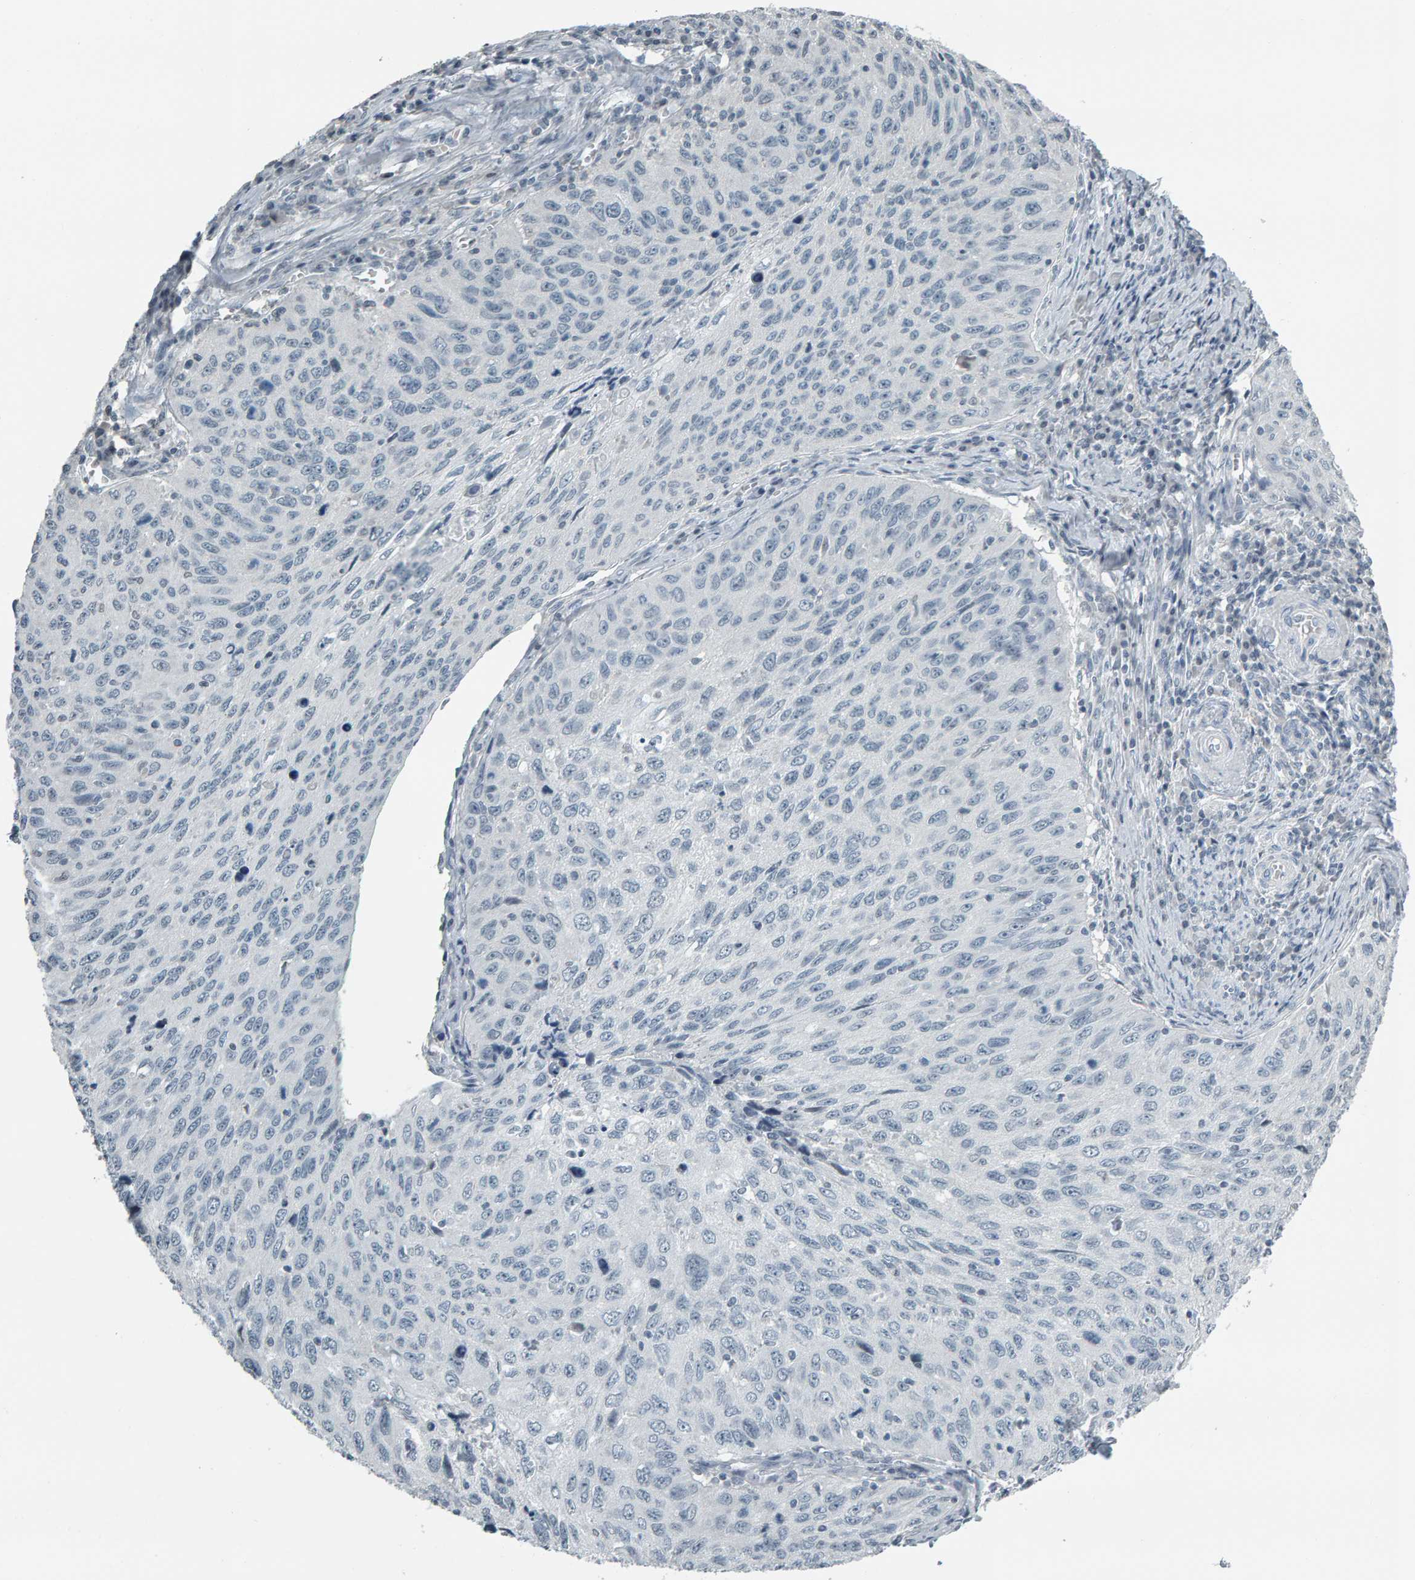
{"staining": {"intensity": "negative", "quantity": "none", "location": "none"}, "tissue": "cervical cancer", "cell_type": "Tumor cells", "image_type": "cancer", "snomed": [{"axis": "morphology", "description": "Squamous cell carcinoma, NOS"}, {"axis": "topography", "description": "Cervix"}], "caption": "Tumor cells show no significant protein positivity in cervical cancer. Brightfield microscopy of immunohistochemistry (IHC) stained with DAB (brown) and hematoxylin (blue), captured at high magnification.", "gene": "PYY", "patient": {"sex": "female", "age": 53}}